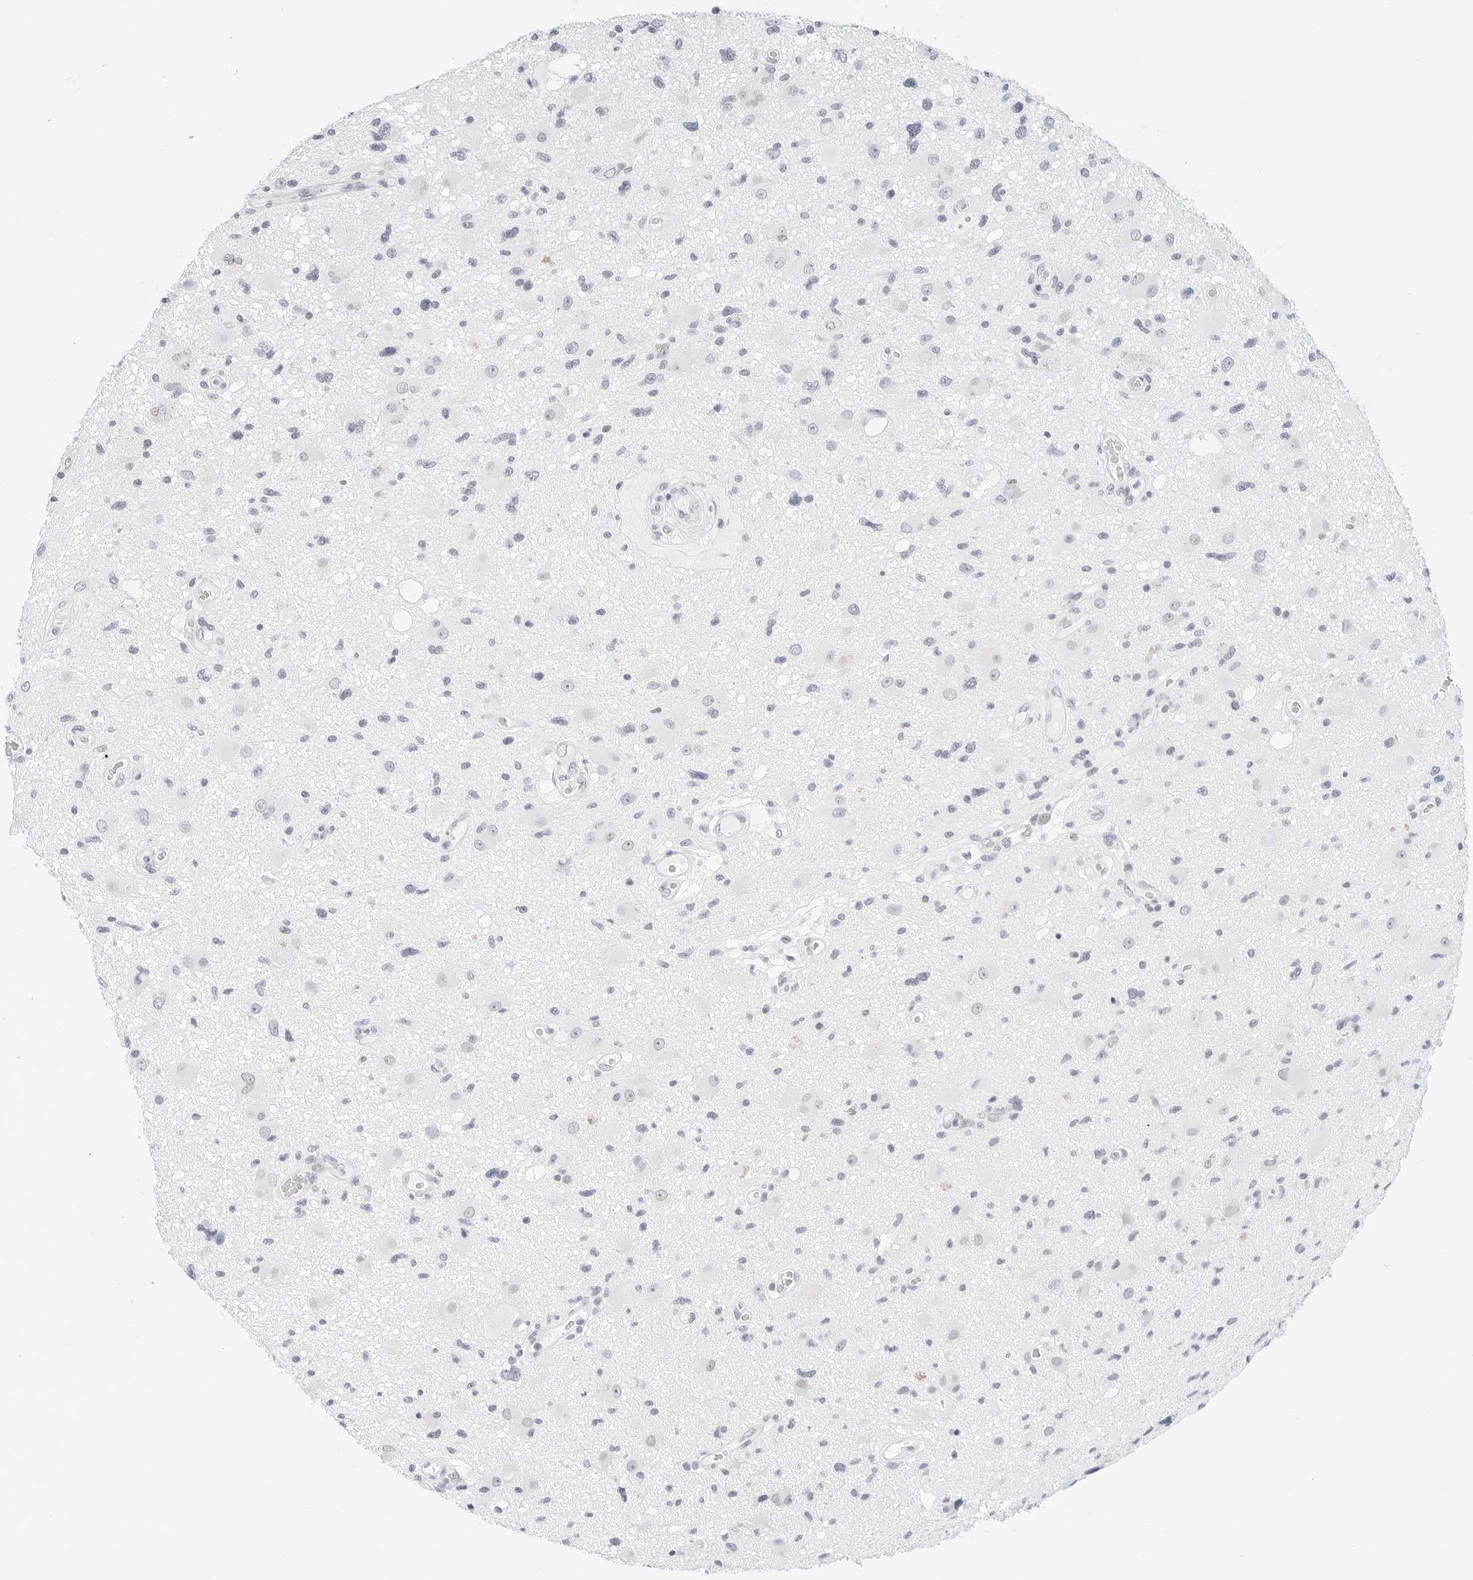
{"staining": {"intensity": "negative", "quantity": "none", "location": "none"}, "tissue": "glioma", "cell_type": "Tumor cells", "image_type": "cancer", "snomed": [{"axis": "morphology", "description": "Glioma, malignant, High grade"}, {"axis": "topography", "description": "Brain"}], "caption": "There is no significant positivity in tumor cells of glioma.", "gene": "CD22", "patient": {"sex": "male", "age": 33}}